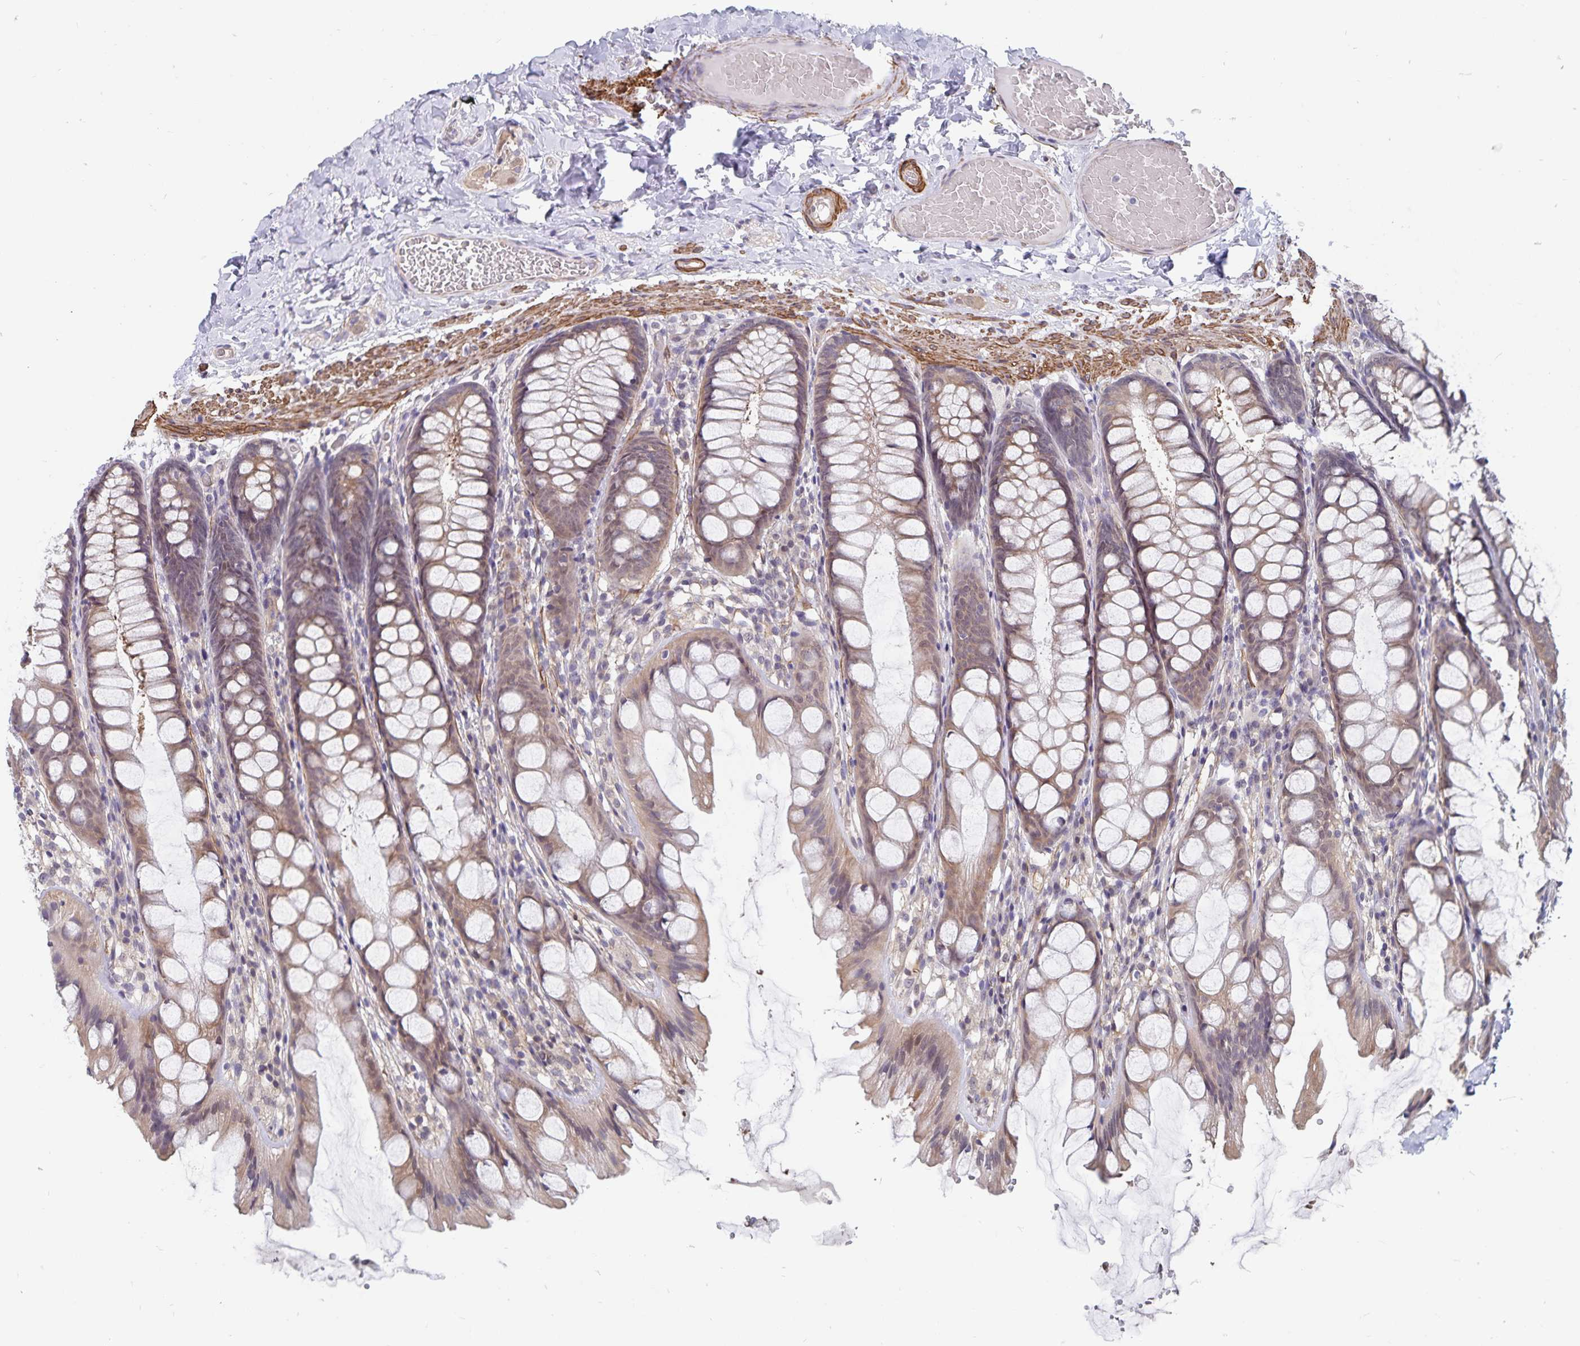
{"staining": {"intensity": "moderate", "quantity": "25%-75%", "location": "cytoplasmic/membranous"}, "tissue": "colon", "cell_type": "Endothelial cells", "image_type": "normal", "snomed": [{"axis": "morphology", "description": "Normal tissue, NOS"}, {"axis": "topography", "description": "Colon"}], "caption": "Endothelial cells exhibit moderate cytoplasmic/membranous positivity in about 25%-75% of cells in benign colon.", "gene": "BAG6", "patient": {"sex": "male", "age": 47}}